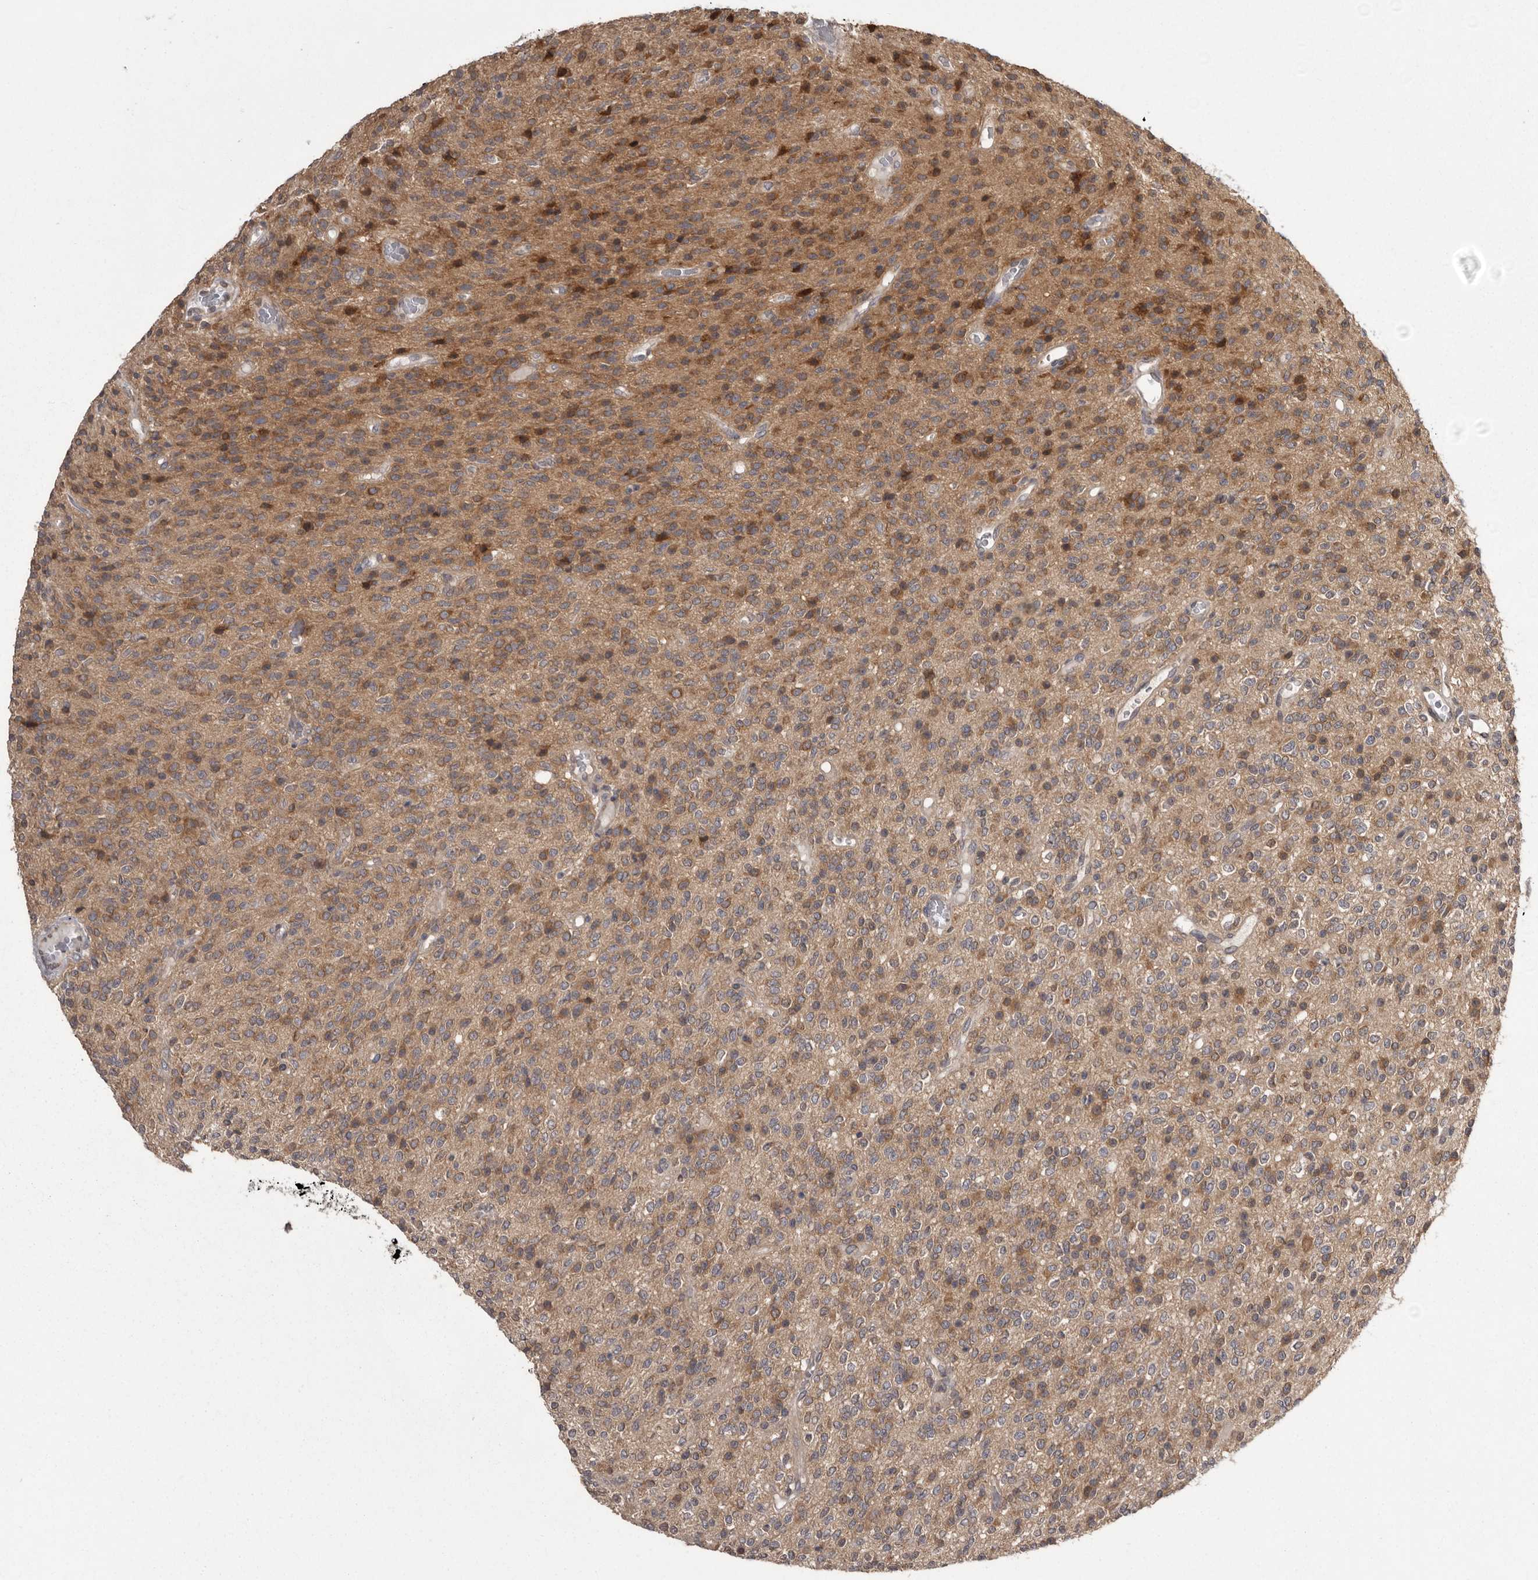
{"staining": {"intensity": "moderate", "quantity": "25%-75%", "location": "cytoplasmic/membranous"}, "tissue": "glioma", "cell_type": "Tumor cells", "image_type": "cancer", "snomed": [{"axis": "morphology", "description": "Glioma, malignant, High grade"}, {"axis": "topography", "description": "Brain"}], "caption": "This is an image of immunohistochemistry staining of malignant glioma (high-grade), which shows moderate staining in the cytoplasmic/membranous of tumor cells.", "gene": "DARS1", "patient": {"sex": "male", "age": 34}}